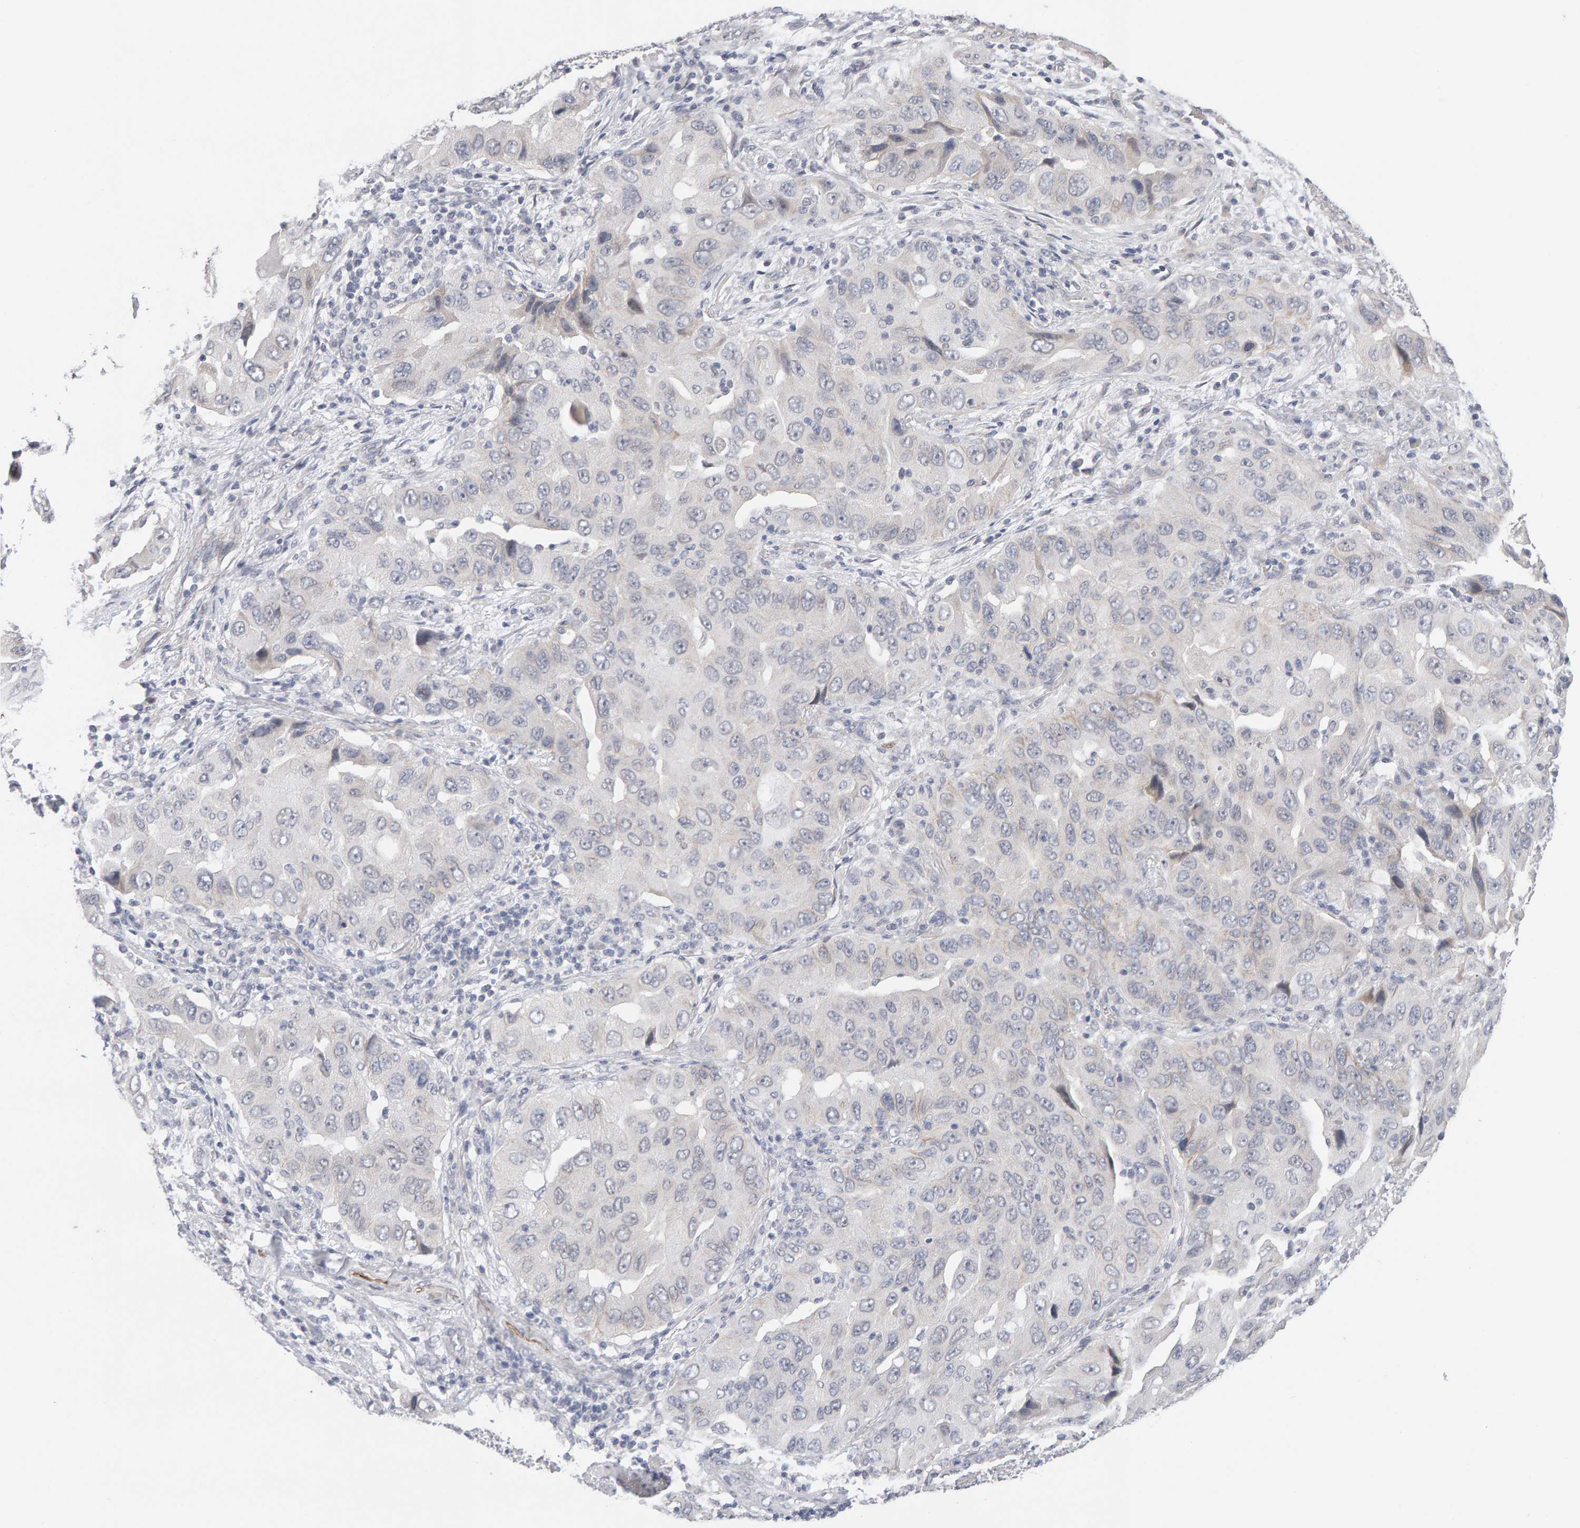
{"staining": {"intensity": "negative", "quantity": "none", "location": "none"}, "tissue": "lung cancer", "cell_type": "Tumor cells", "image_type": "cancer", "snomed": [{"axis": "morphology", "description": "Adenocarcinoma, NOS"}, {"axis": "topography", "description": "Lung"}], "caption": "There is no significant positivity in tumor cells of lung adenocarcinoma.", "gene": "HNF4A", "patient": {"sex": "female", "age": 65}}